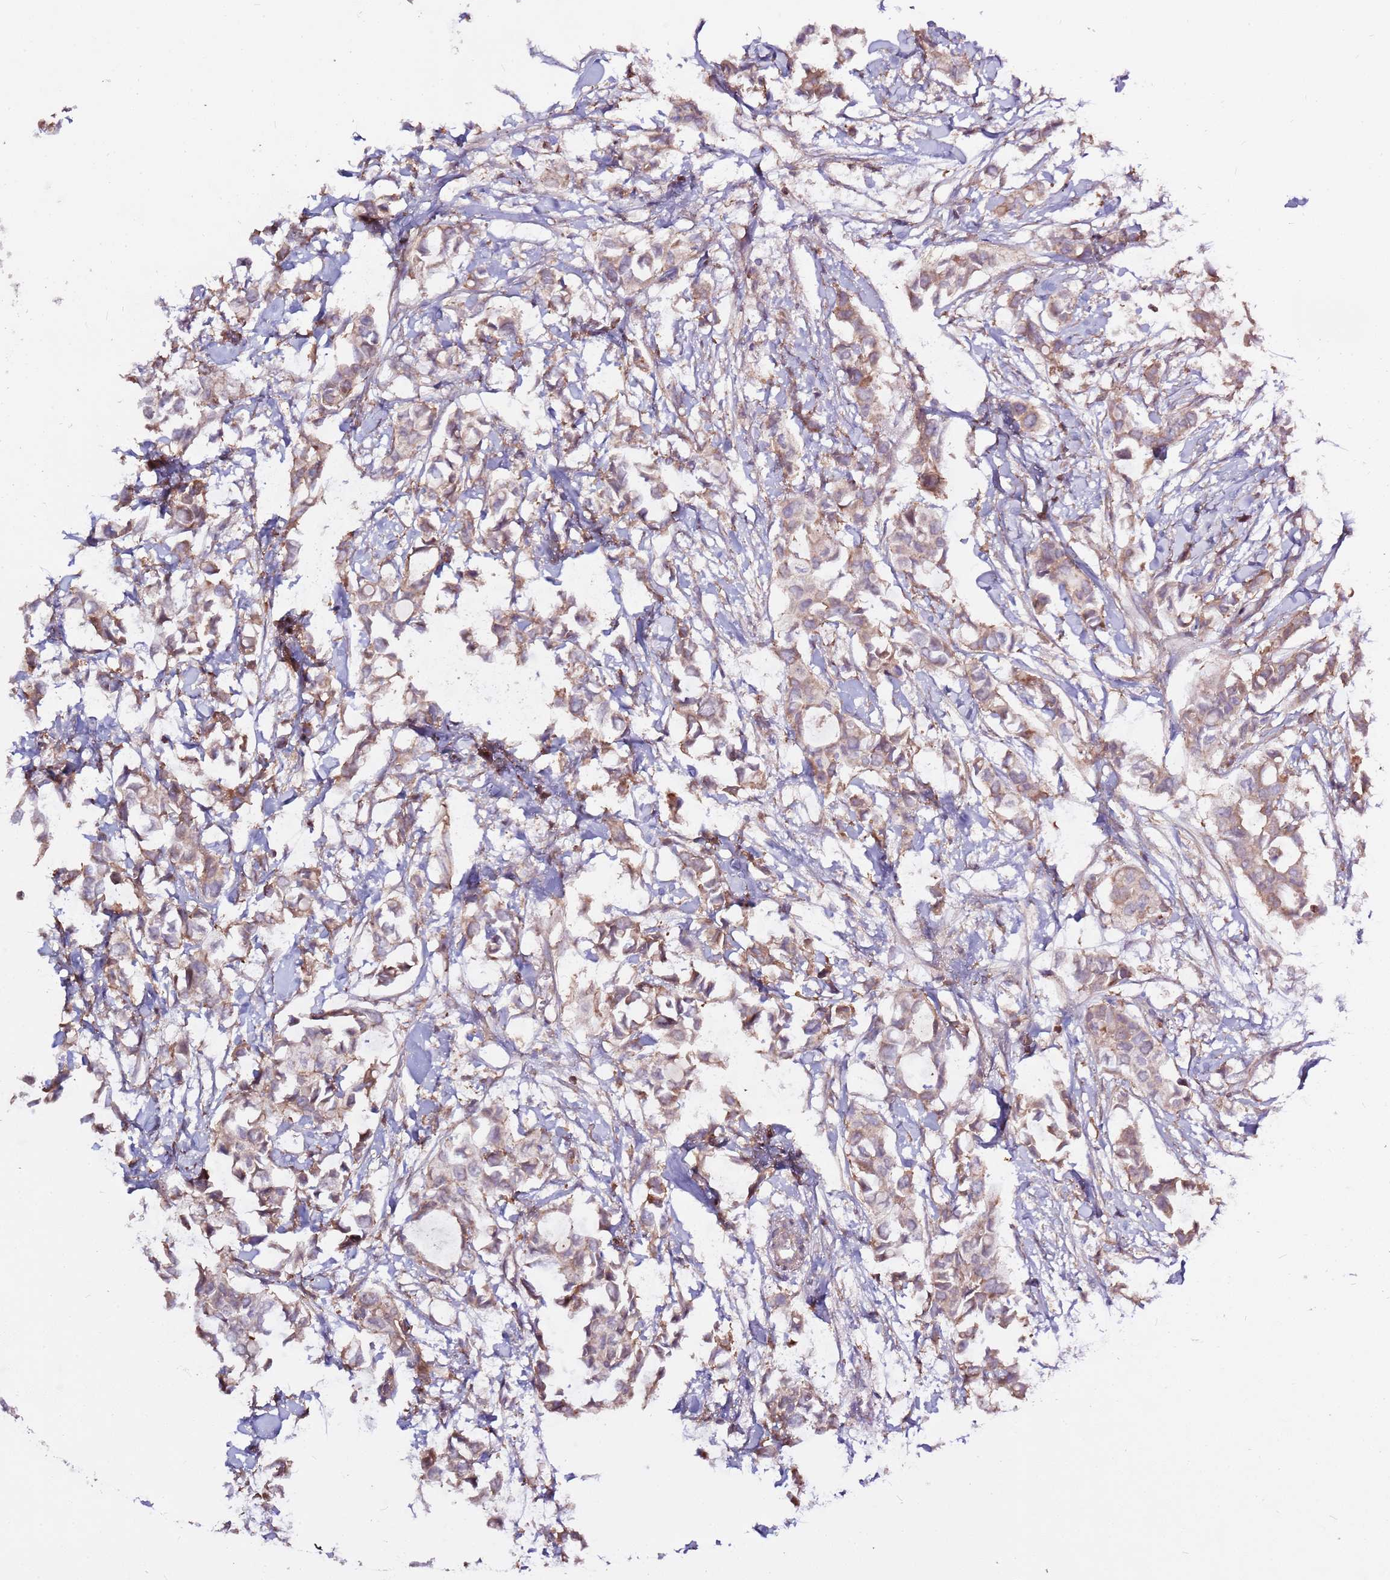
{"staining": {"intensity": "weak", "quantity": ">75%", "location": "cytoplasmic/membranous"}, "tissue": "breast cancer", "cell_type": "Tumor cells", "image_type": "cancer", "snomed": [{"axis": "morphology", "description": "Duct carcinoma"}, {"axis": "topography", "description": "Breast"}], "caption": "A high-resolution histopathology image shows immunohistochemistry staining of breast cancer, which demonstrates weak cytoplasmic/membranous staining in approximately >75% of tumor cells.", "gene": "EVA1B", "patient": {"sex": "female", "age": 41}}